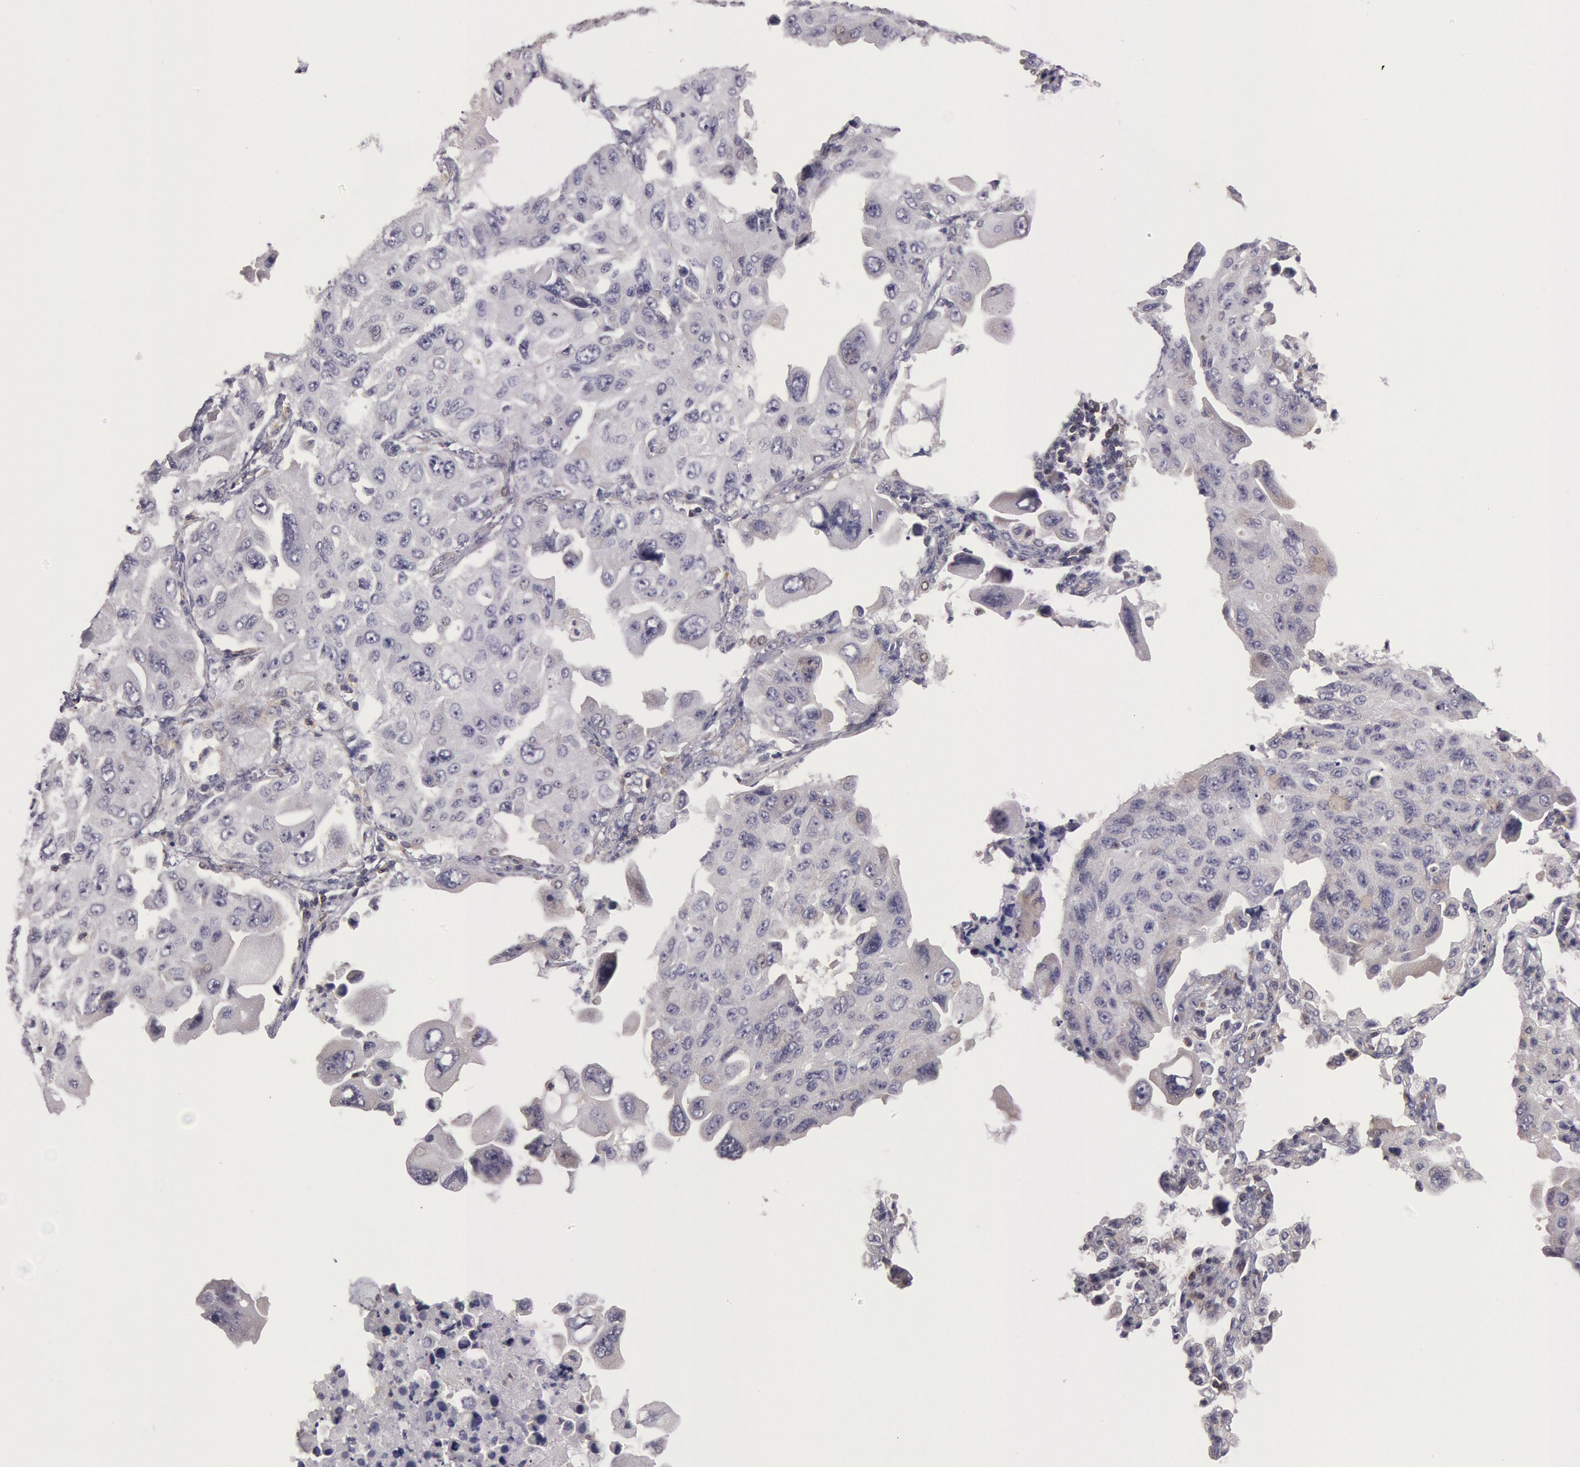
{"staining": {"intensity": "negative", "quantity": "none", "location": "none"}, "tissue": "lung cancer", "cell_type": "Tumor cells", "image_type": "cancer", "snomed": [{"axis": "morphology", "description": "Adenocarcinoma, NOS"}, {"axis": "topography", "description": "Lung"}], "caption": "High magnification brightfield microscopy of lung cancer (adenocarcinoma) stained with DAB (brown) and counterstained with hematoxylin (blue): tumor cells show no significant staining.", "gene": "NMT2", "patient": {"sex": "male", "age": 64}}